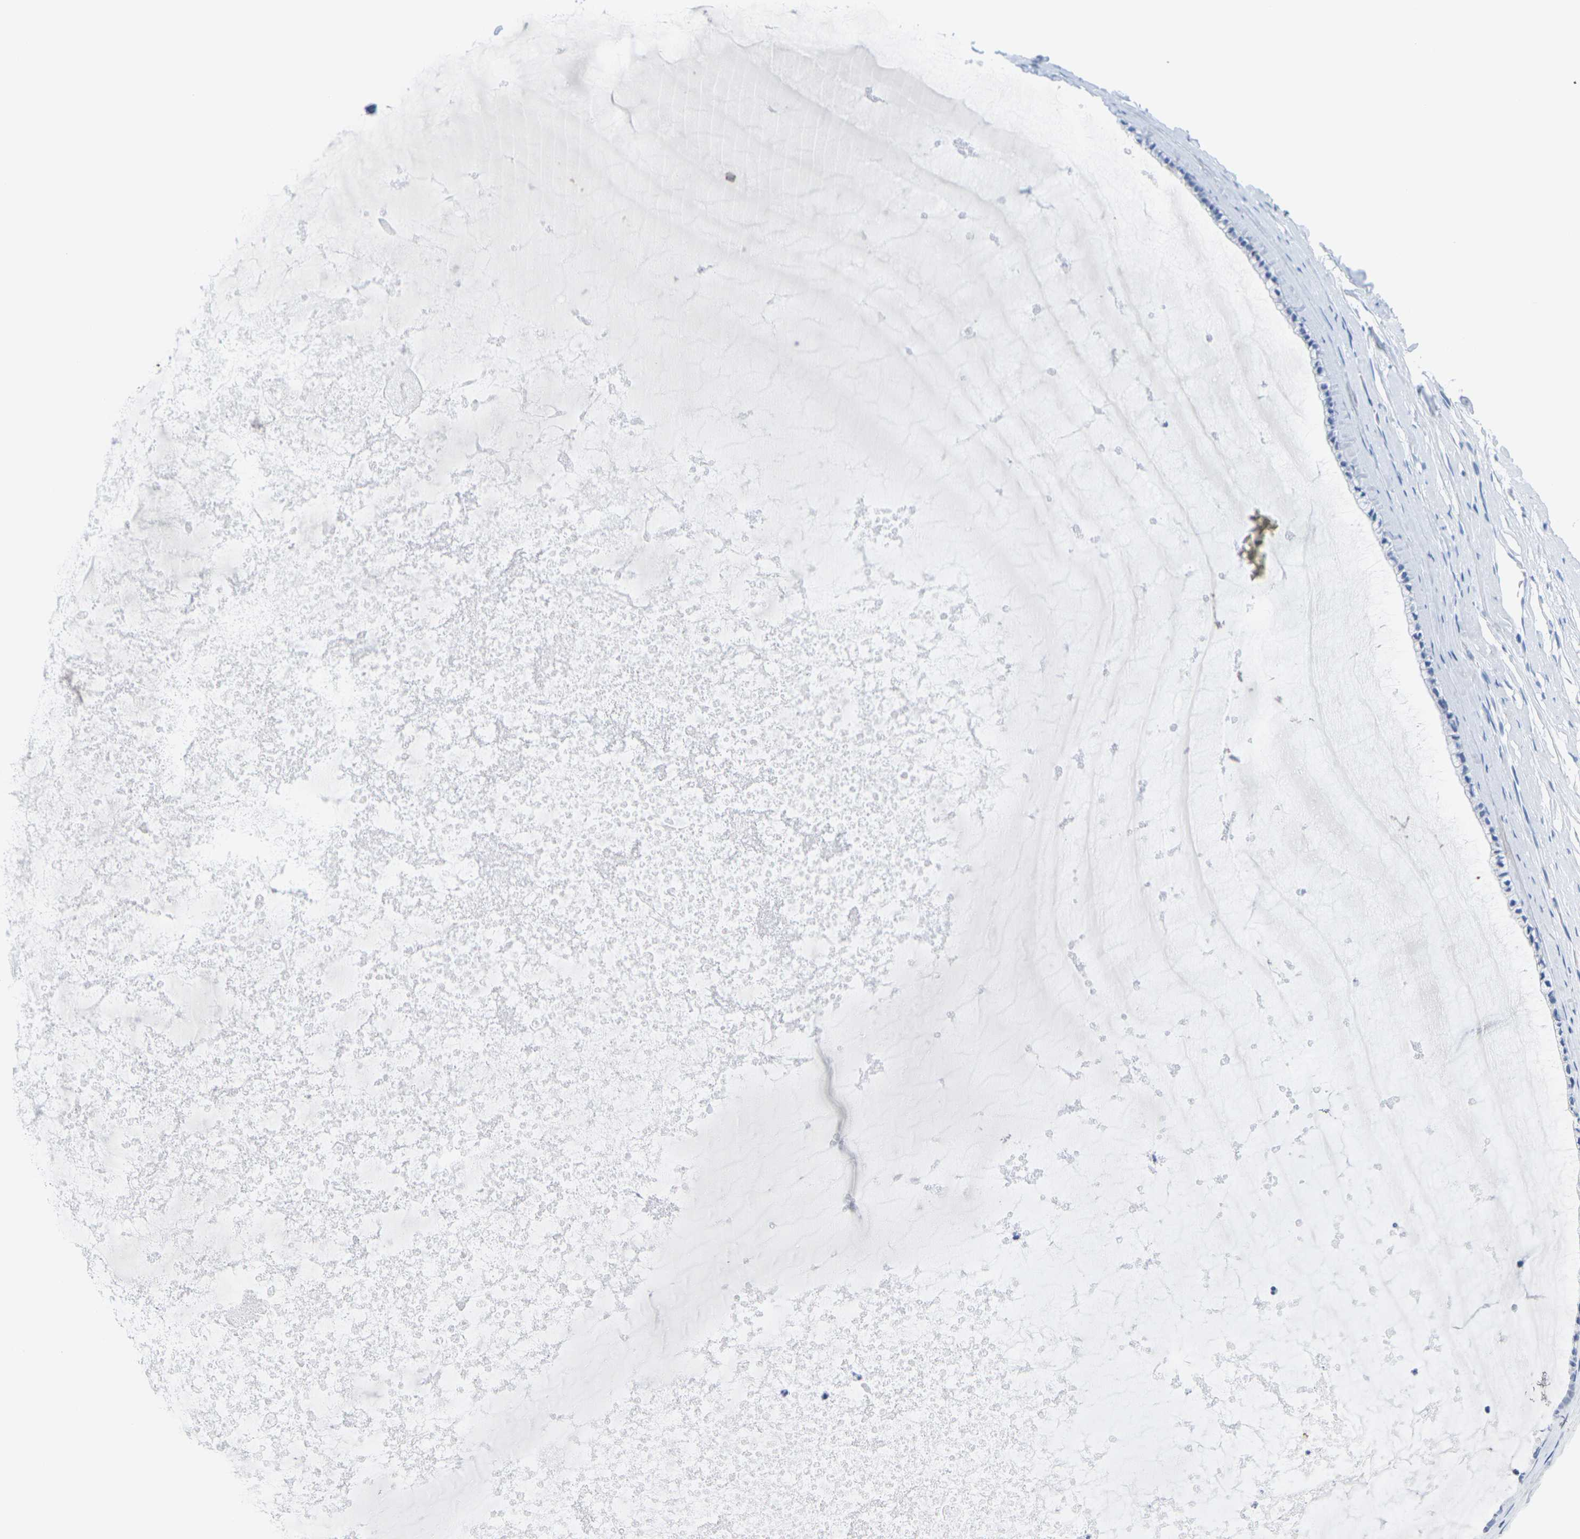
{"staining": {"intensity": "negative", "quantity": "none", "location": "none"}, "tissue": "cervix", "cell_type": "Glandular cells", "image_type": "normal", "snomed": [{"axis": "morphology", "description": "Normal tissue, NOS"}, {"axis": "topography", "description": "Cervix"}], "caption": "Human cervix stained for a protein using immunohistochemistry displays no positivity in glandular cells.", "gene": "HLA", "patient": {"sex": "female", "age": 39}}